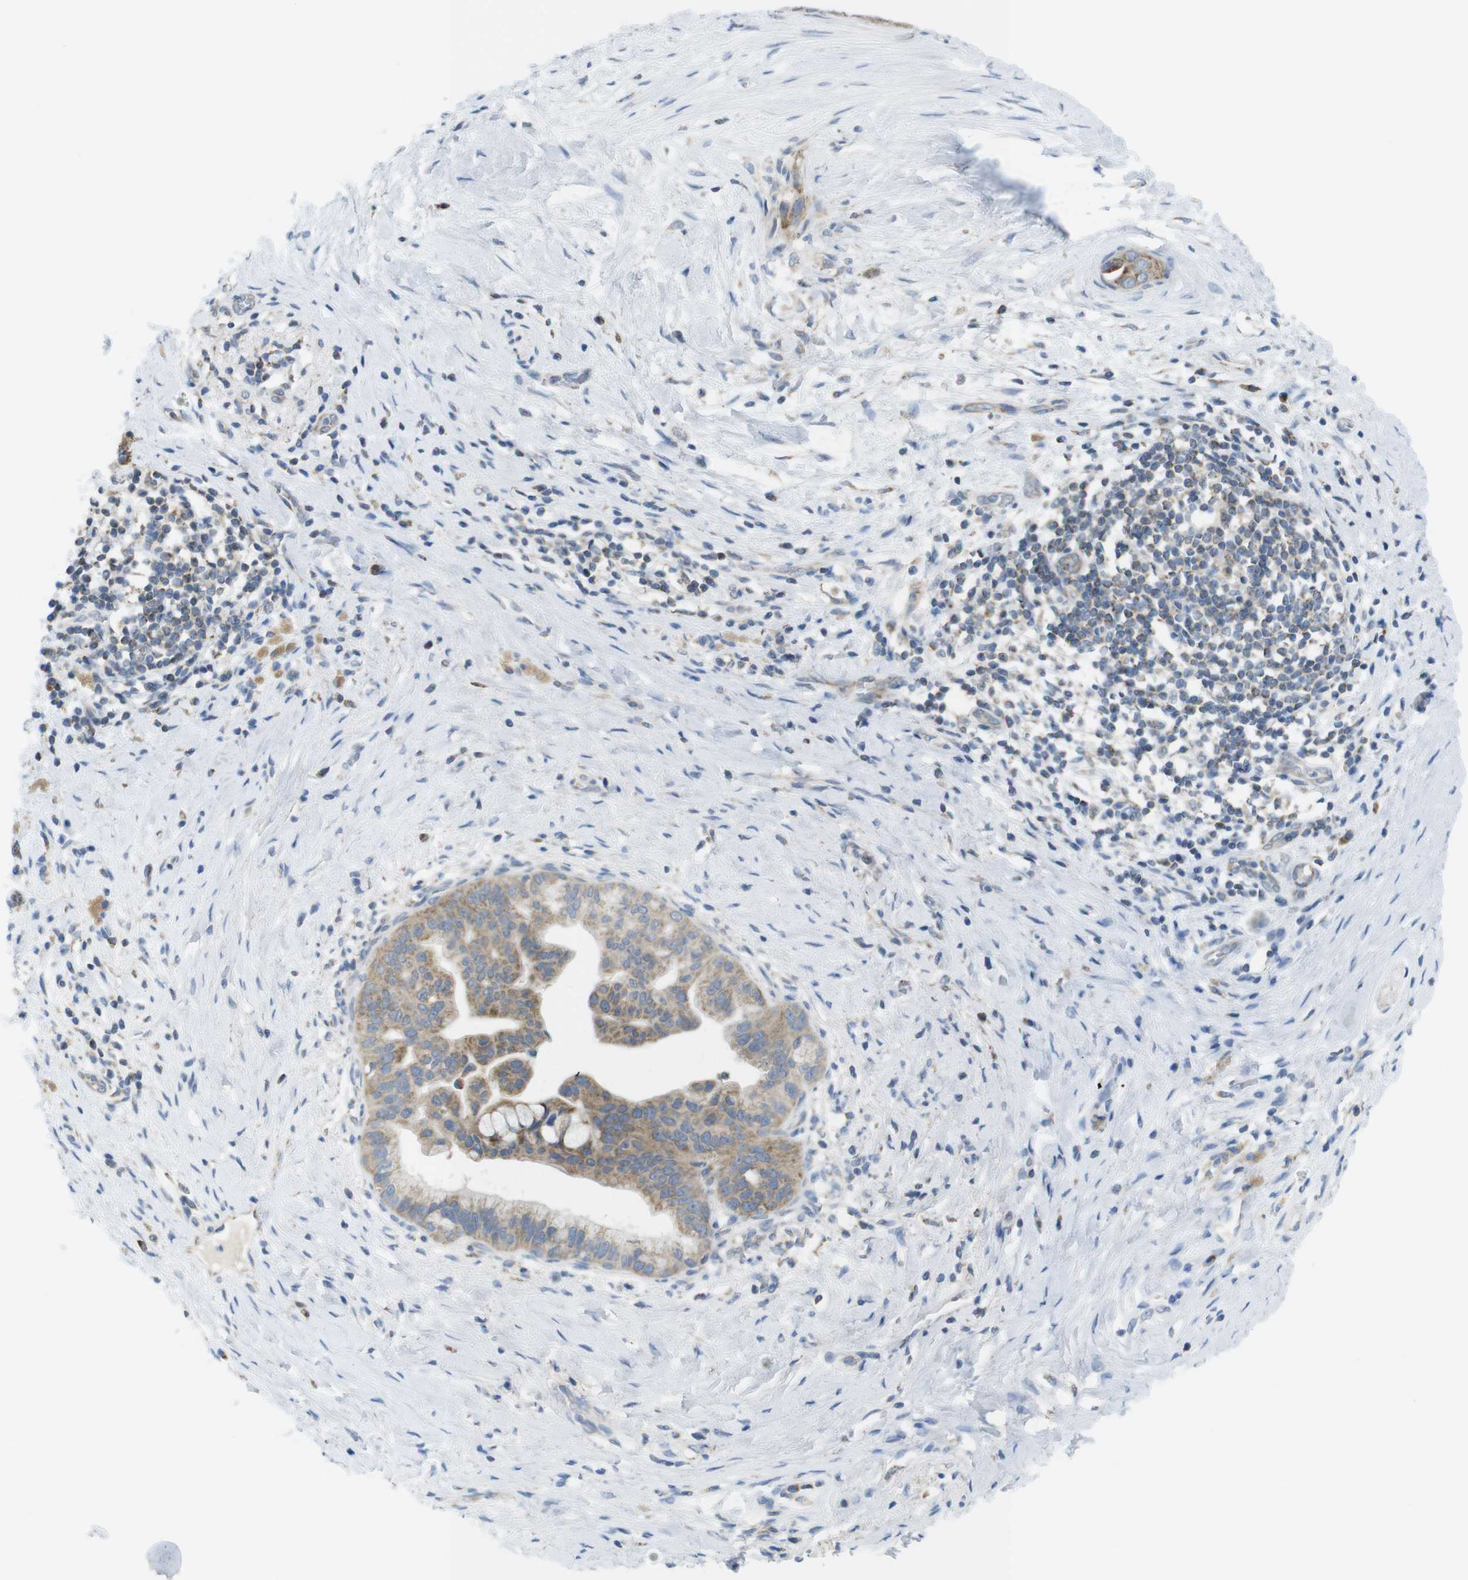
{"staining": {"intensity": "moderate", "quantity": "25%-75%", "location": "cytoplasmic/membranous"}, "tissue": "pancreatic cancer", "cell_type": "Tumor cells", "image_type": "cancer", "snomed": [{"axis": "morphology", "description": "Adenocarcinoma, NOS"}, {"axis": "topography", "description": "Pancreas"}], "caption": "Immunohistochemistry image of neoplastic tissue: pancreatic cancer stained using immunohistochemistry displays medium levels of moderate protein expression localized specifically in the cytoplasmic/membranous of tumor cells, appearing as a cytoplasmic/membranous brown color.", "gene": "MARCHF1", "patient": {"sex": "male", "age": 55}}